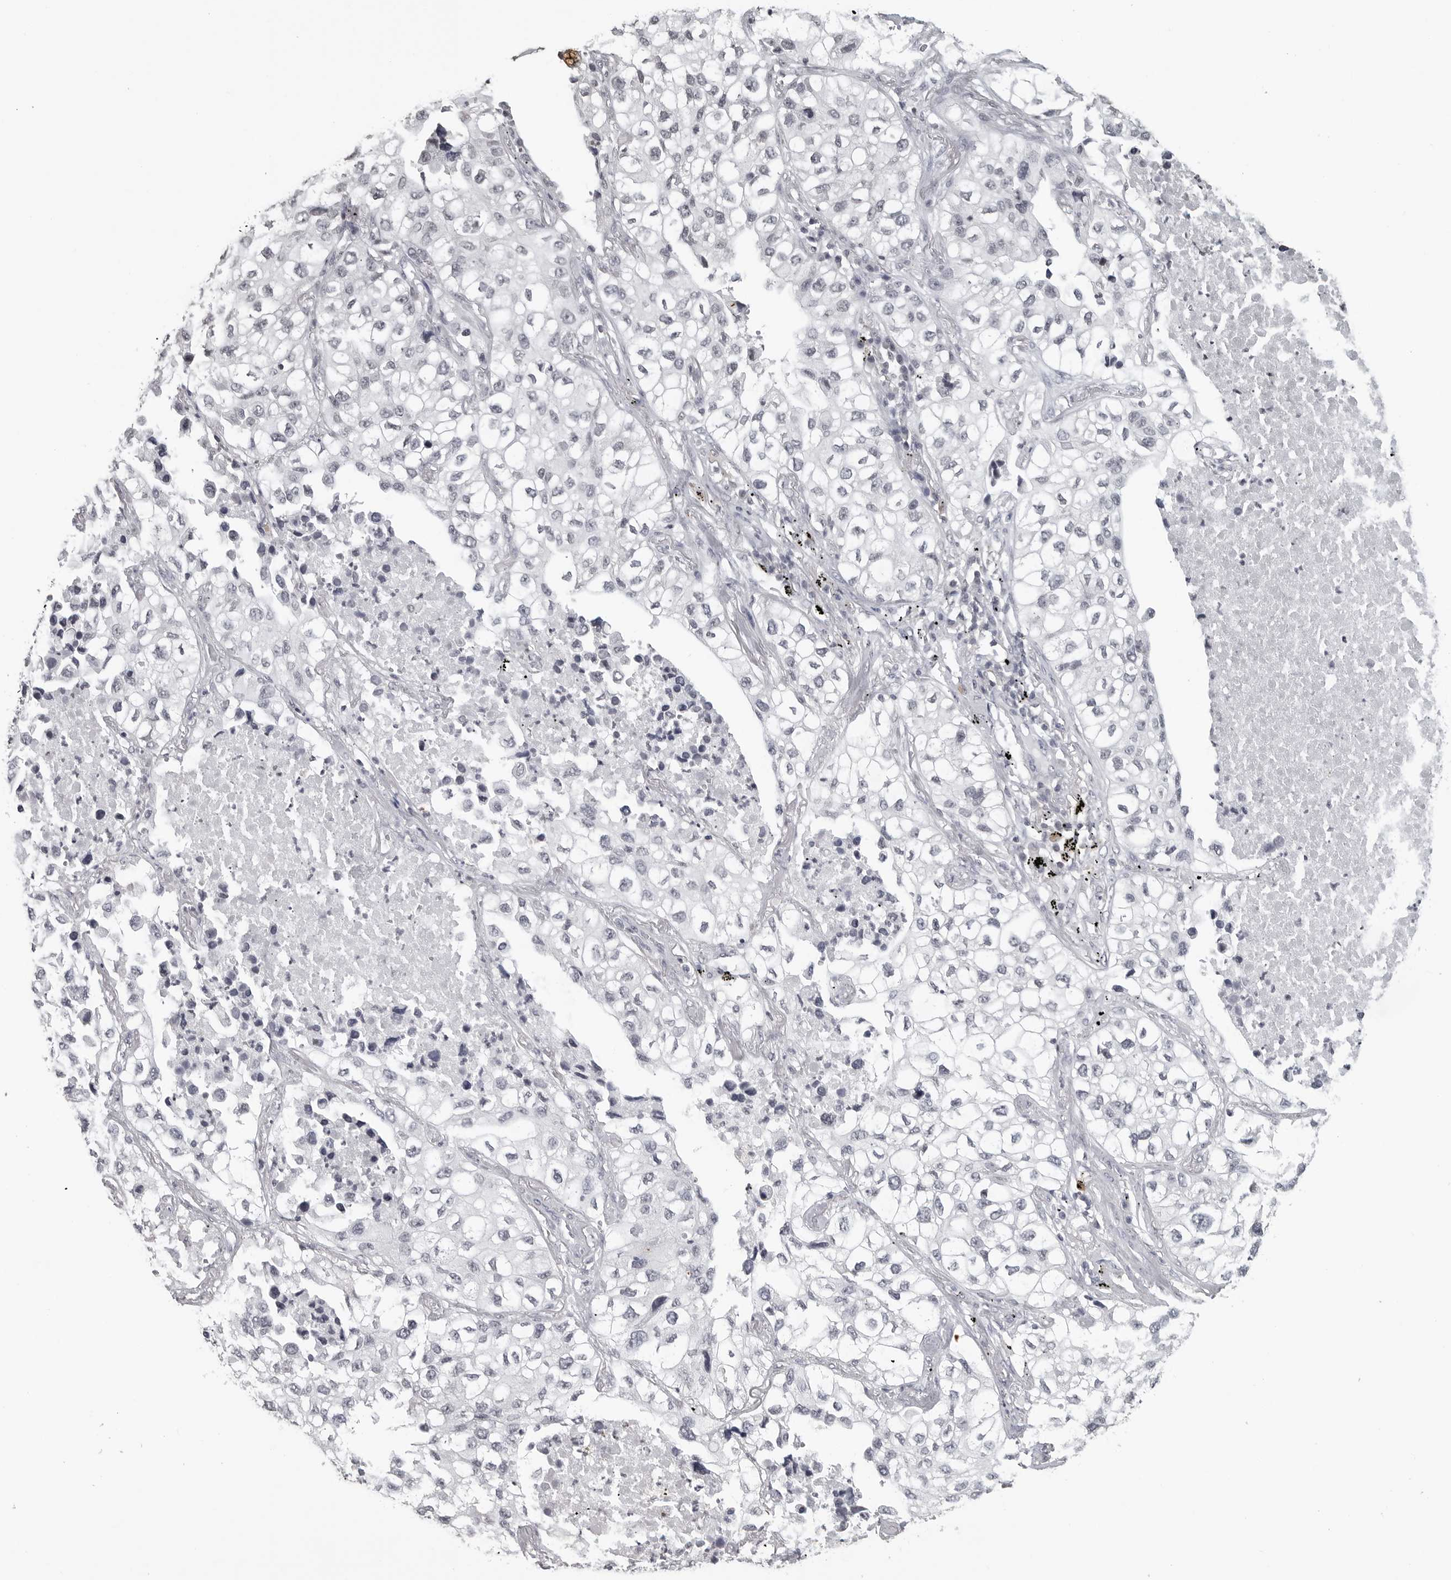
{"staining": {"intensity": "negative", "quantity": "none", "location": "none"}, "tissue": "lung cancer", "cell_type": "Tumor cells", "image_type": "cancer", "snomed": [{"axis": "morphology", "description": "Adenocarcinoma, NOS"}, {"axis": "topography", "description": "Lung"}], "caption": "The IHC histopathology image has no significant positivity in tumor cells of lung cancer tissue.", "gene": "DDX54", "patient": {"sex": "male", "age": 63}}